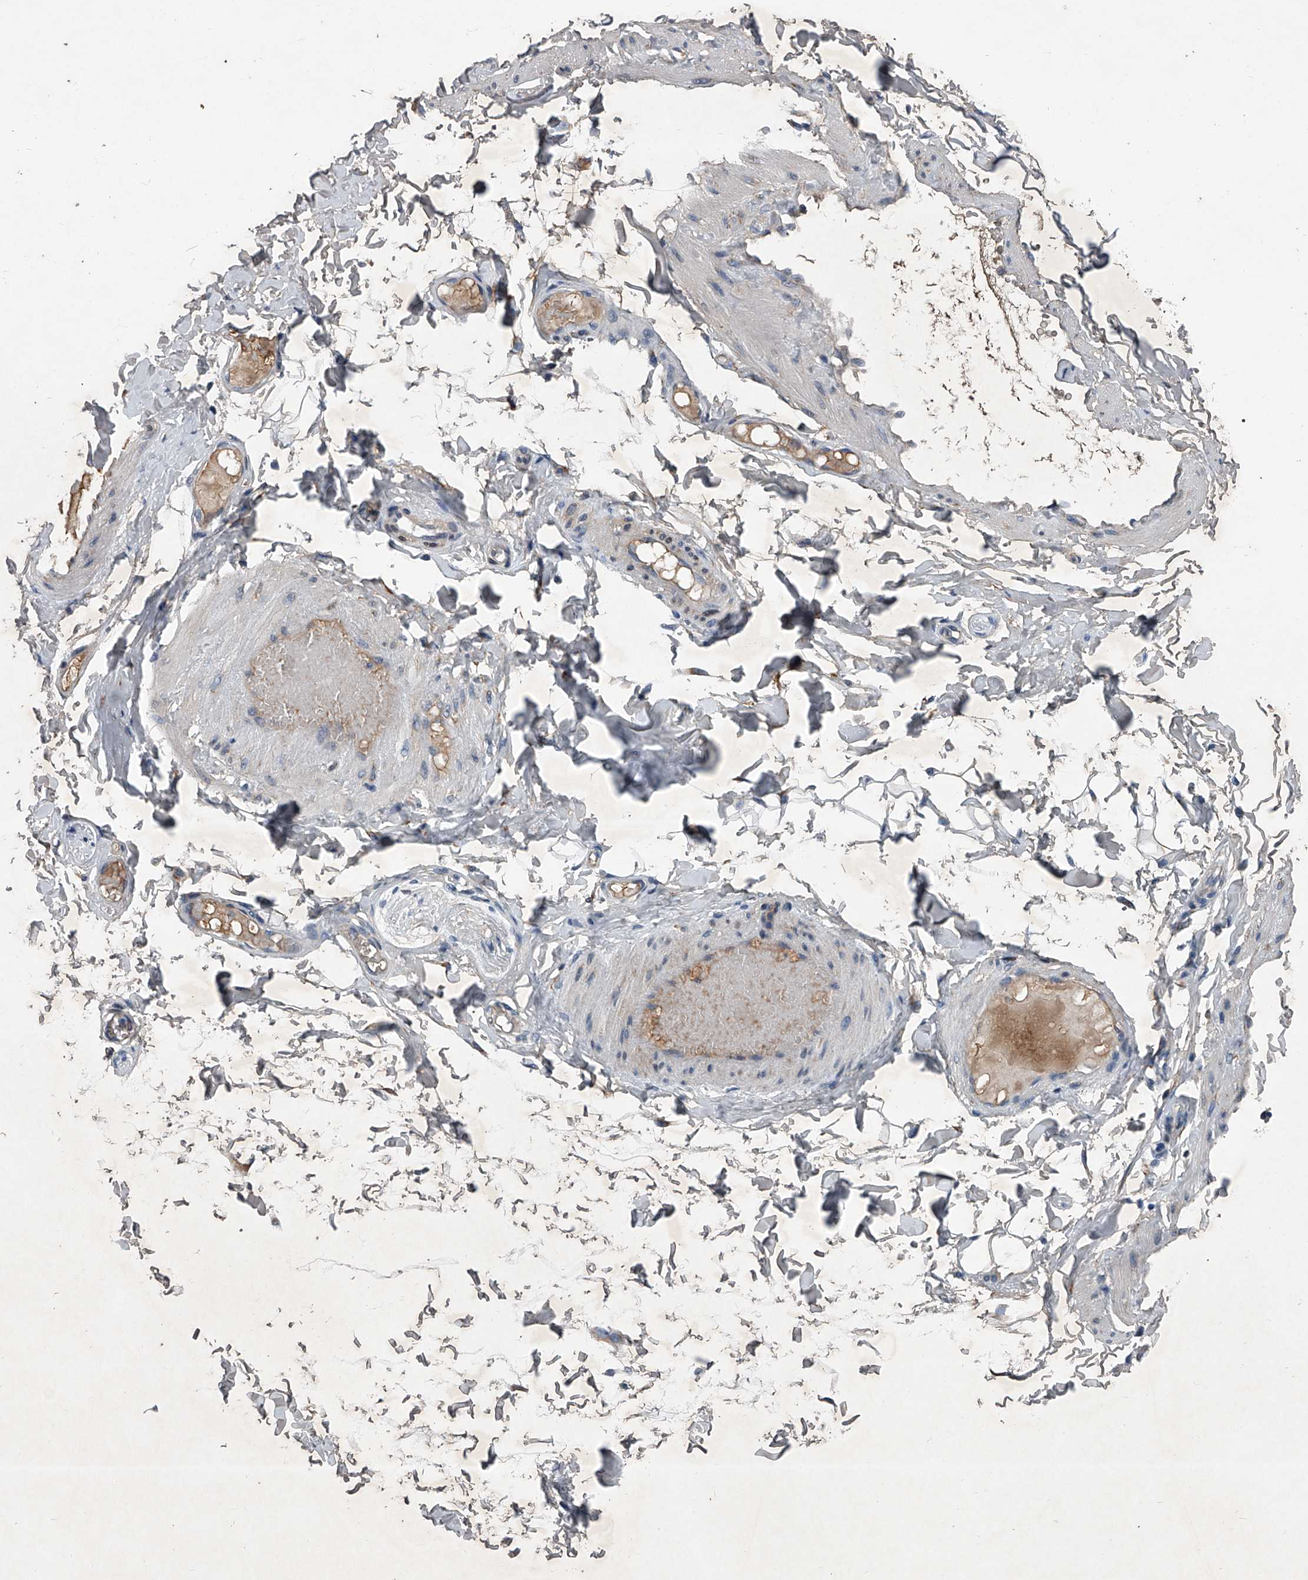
{"staining": {"intensity": "weak", "quantity": "25%-75%", "location": "cytoplasmic/membranous"}, "tissue": "adipose tissue", "cell_type": "Adipocytes", "image_type": "normal", "snomed": [{"axis": "morphology", "description": "Normal tissue, NOS"}, {"axis": "topography", "description": "Adipose tissue"}, {"axis": "topography", "description": "Vascular tissue"}, {"axis": "topography", "description": "Peripheral nerve tissue"}], "caption": "Brown immunohistochemical staining in normal human adipose tissue shows weak cytoplasmic/membranous positivity in approximately 25%-75% of adipocytes.", "gene": "ABCG1", "patient": {"sex": "male", "age": 25}}